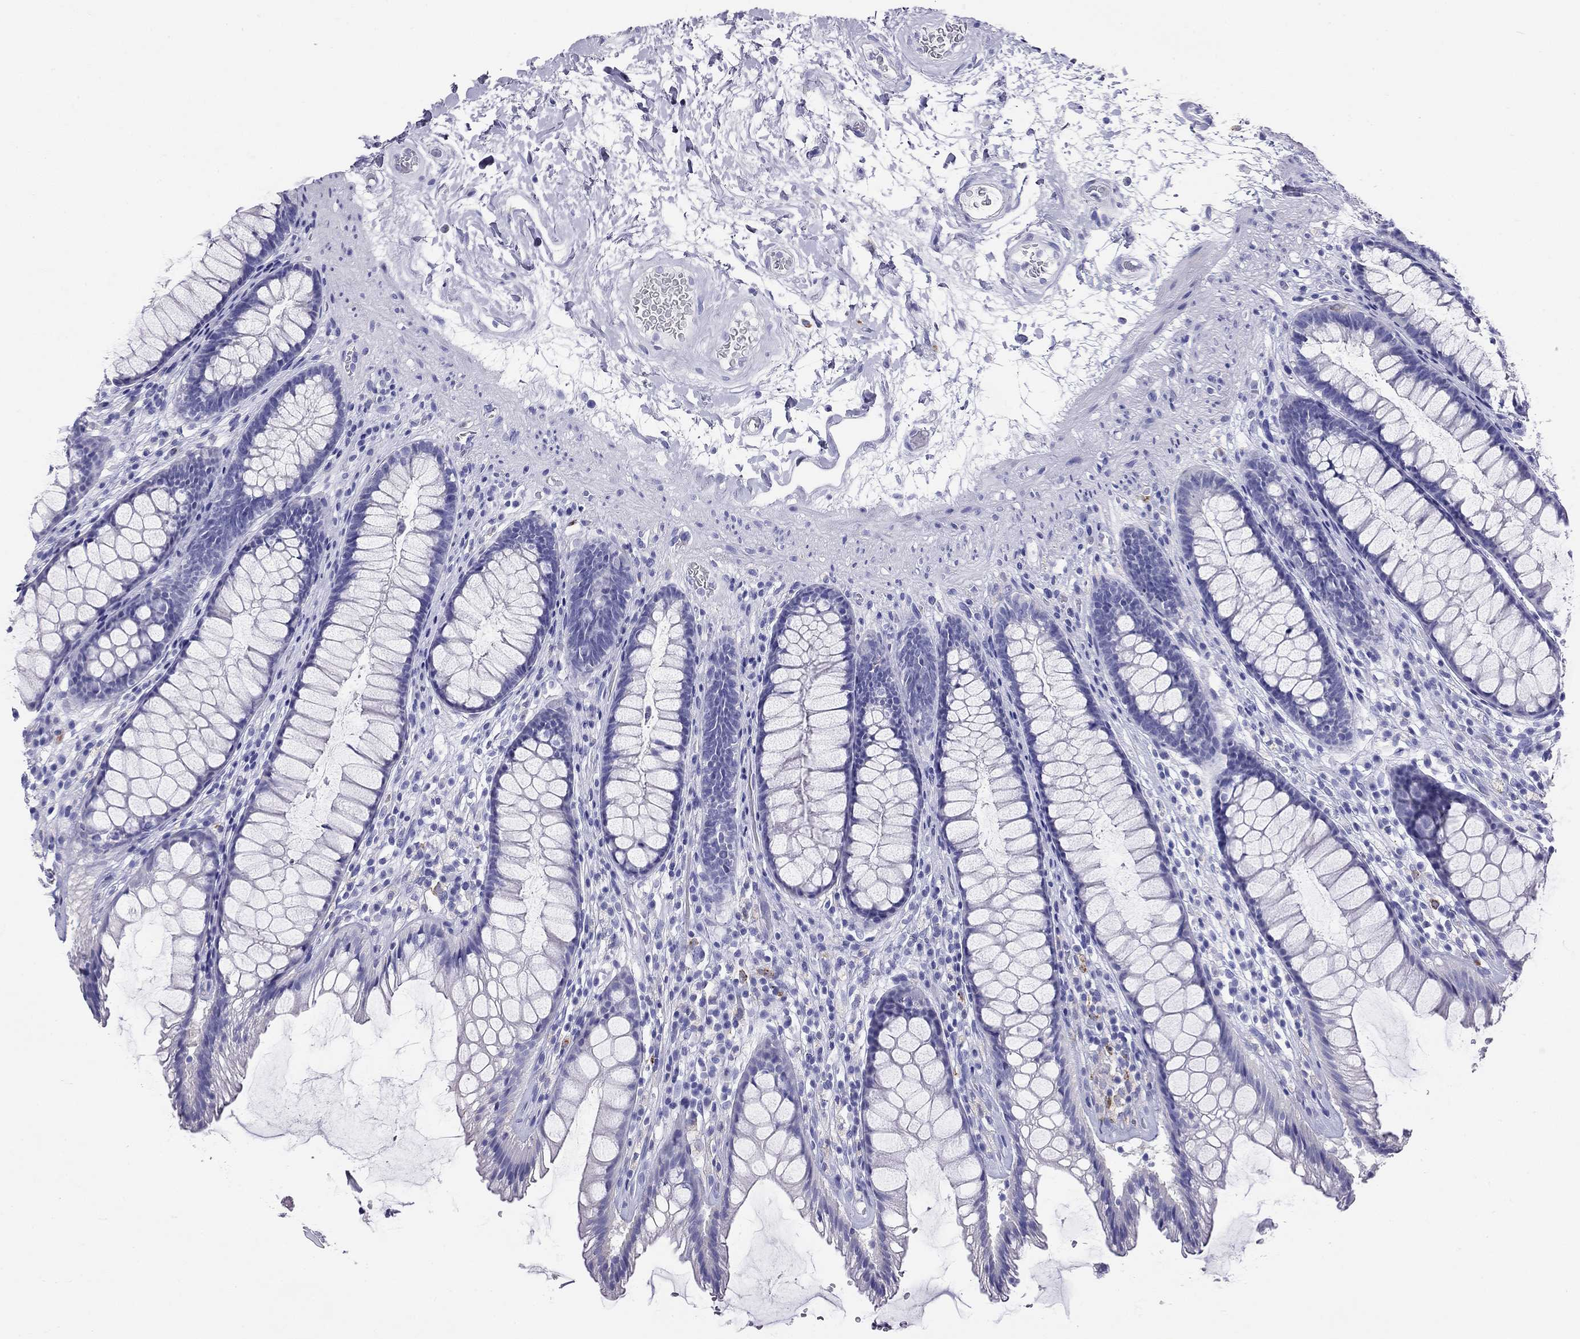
{"staining": {"intensity": "negative", "quantity": "none", "location": "none"}, "tissue": "rectum", "cell_type": "Glandular cells", "image_type": "normal", "snomed": [{"axis": "morphology", "description": "Normal tissue, NOS"}, {"axis": "topography", "description": "Rectum"}], "caption": "The immunohistochemistry micrograph has no significant expression in glandular cells of rectum. (DAB immunohistochemistry visualized using brightfield microscopy, high magnification).", "gene": "HLA", "patient": {"sex": "male", "age": 72}}